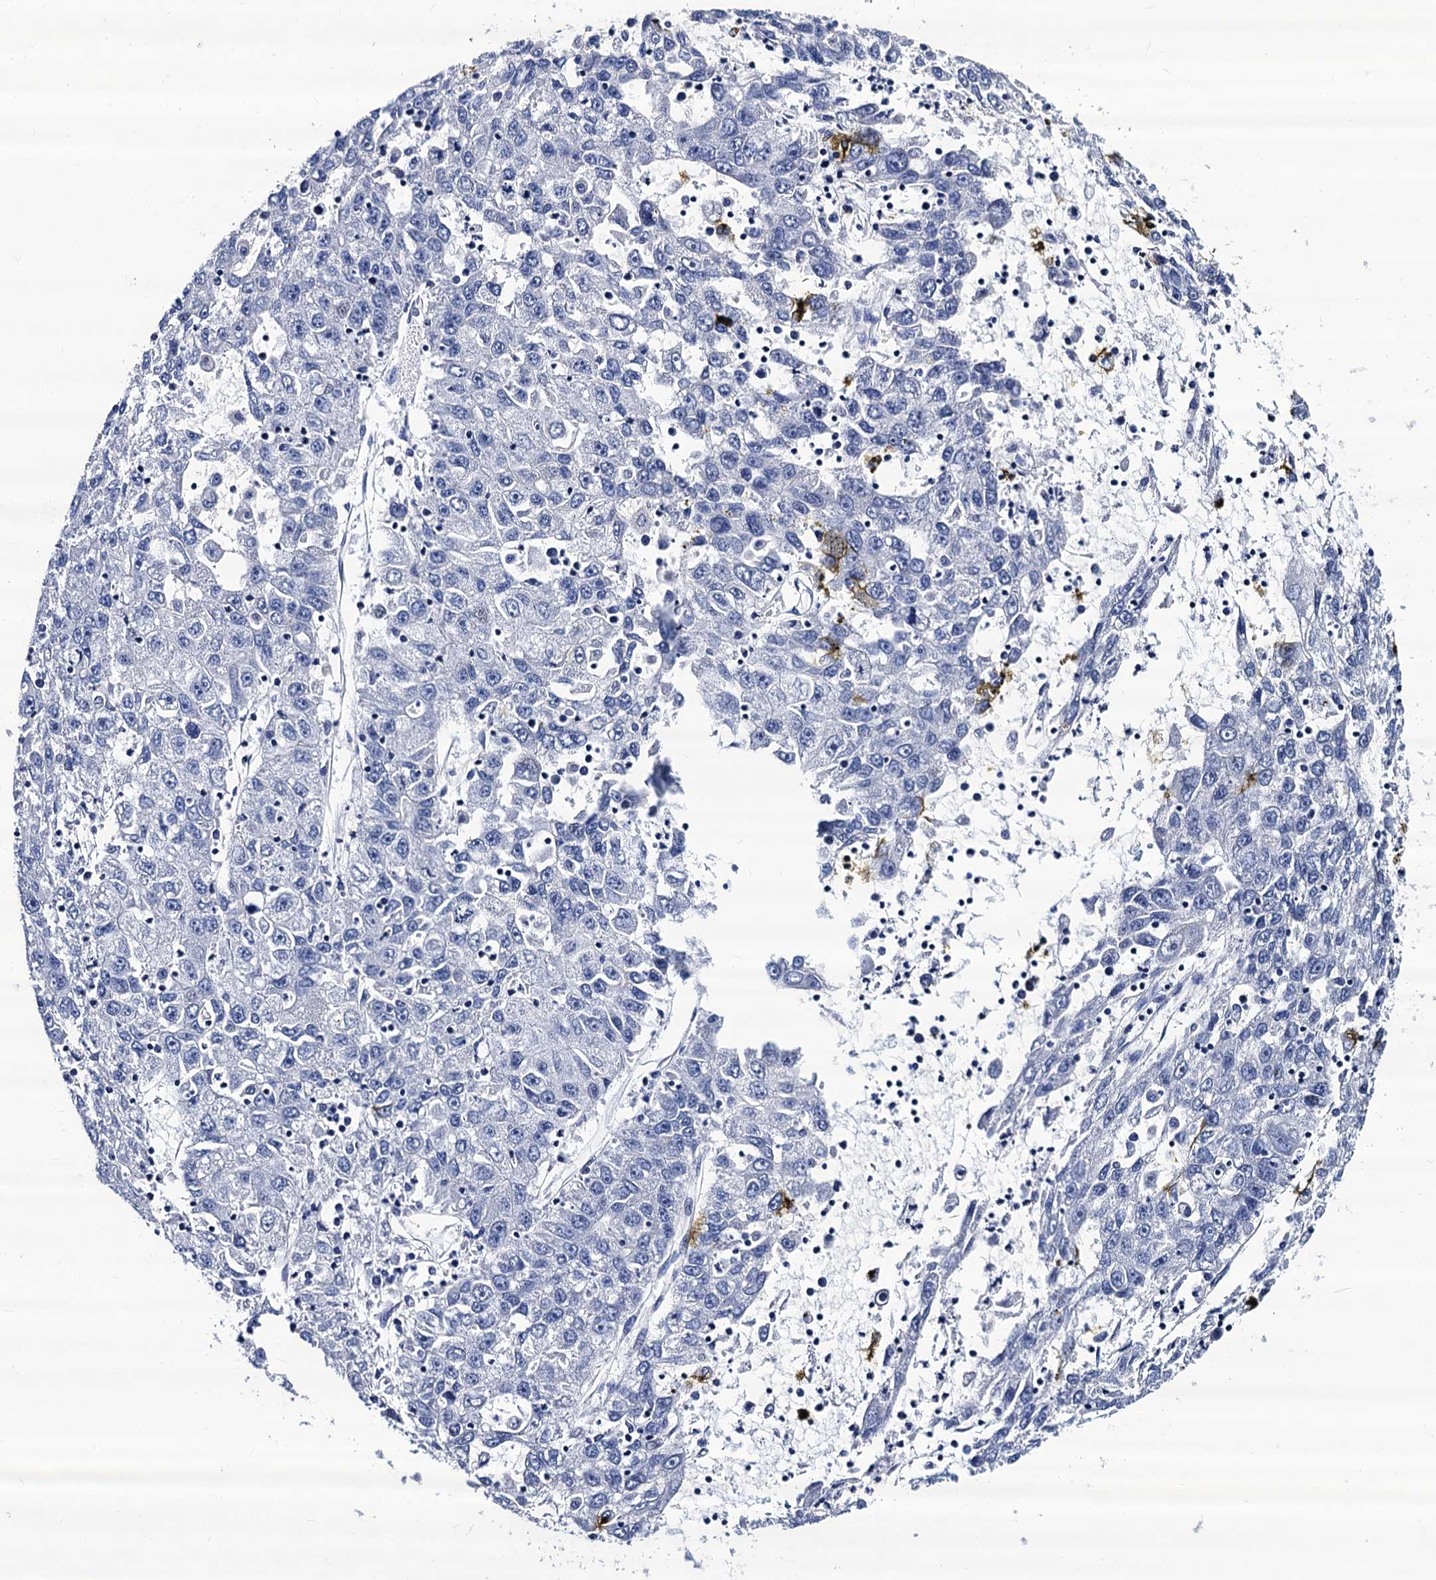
{"staining": {"intensity": "negative", "quantity": "none", "location": "none"}, "tissue": "liver cancer", "cell_type": "Tumor cells", "image_type": "cancer", "snomed": [{"axis": "morphology", "description": "Carcinoma, Hepatocellular, NOS"}, {"axis": "topography", "description": "Liver"}], "caption": "IHC image of human liver cancer (hepatocellular carcinoma) stained for a protein (brown), which exhibits no positivity in tumor cells.", "gene": "LRRC30", "patient": {"sex": "male", "age": 49}}